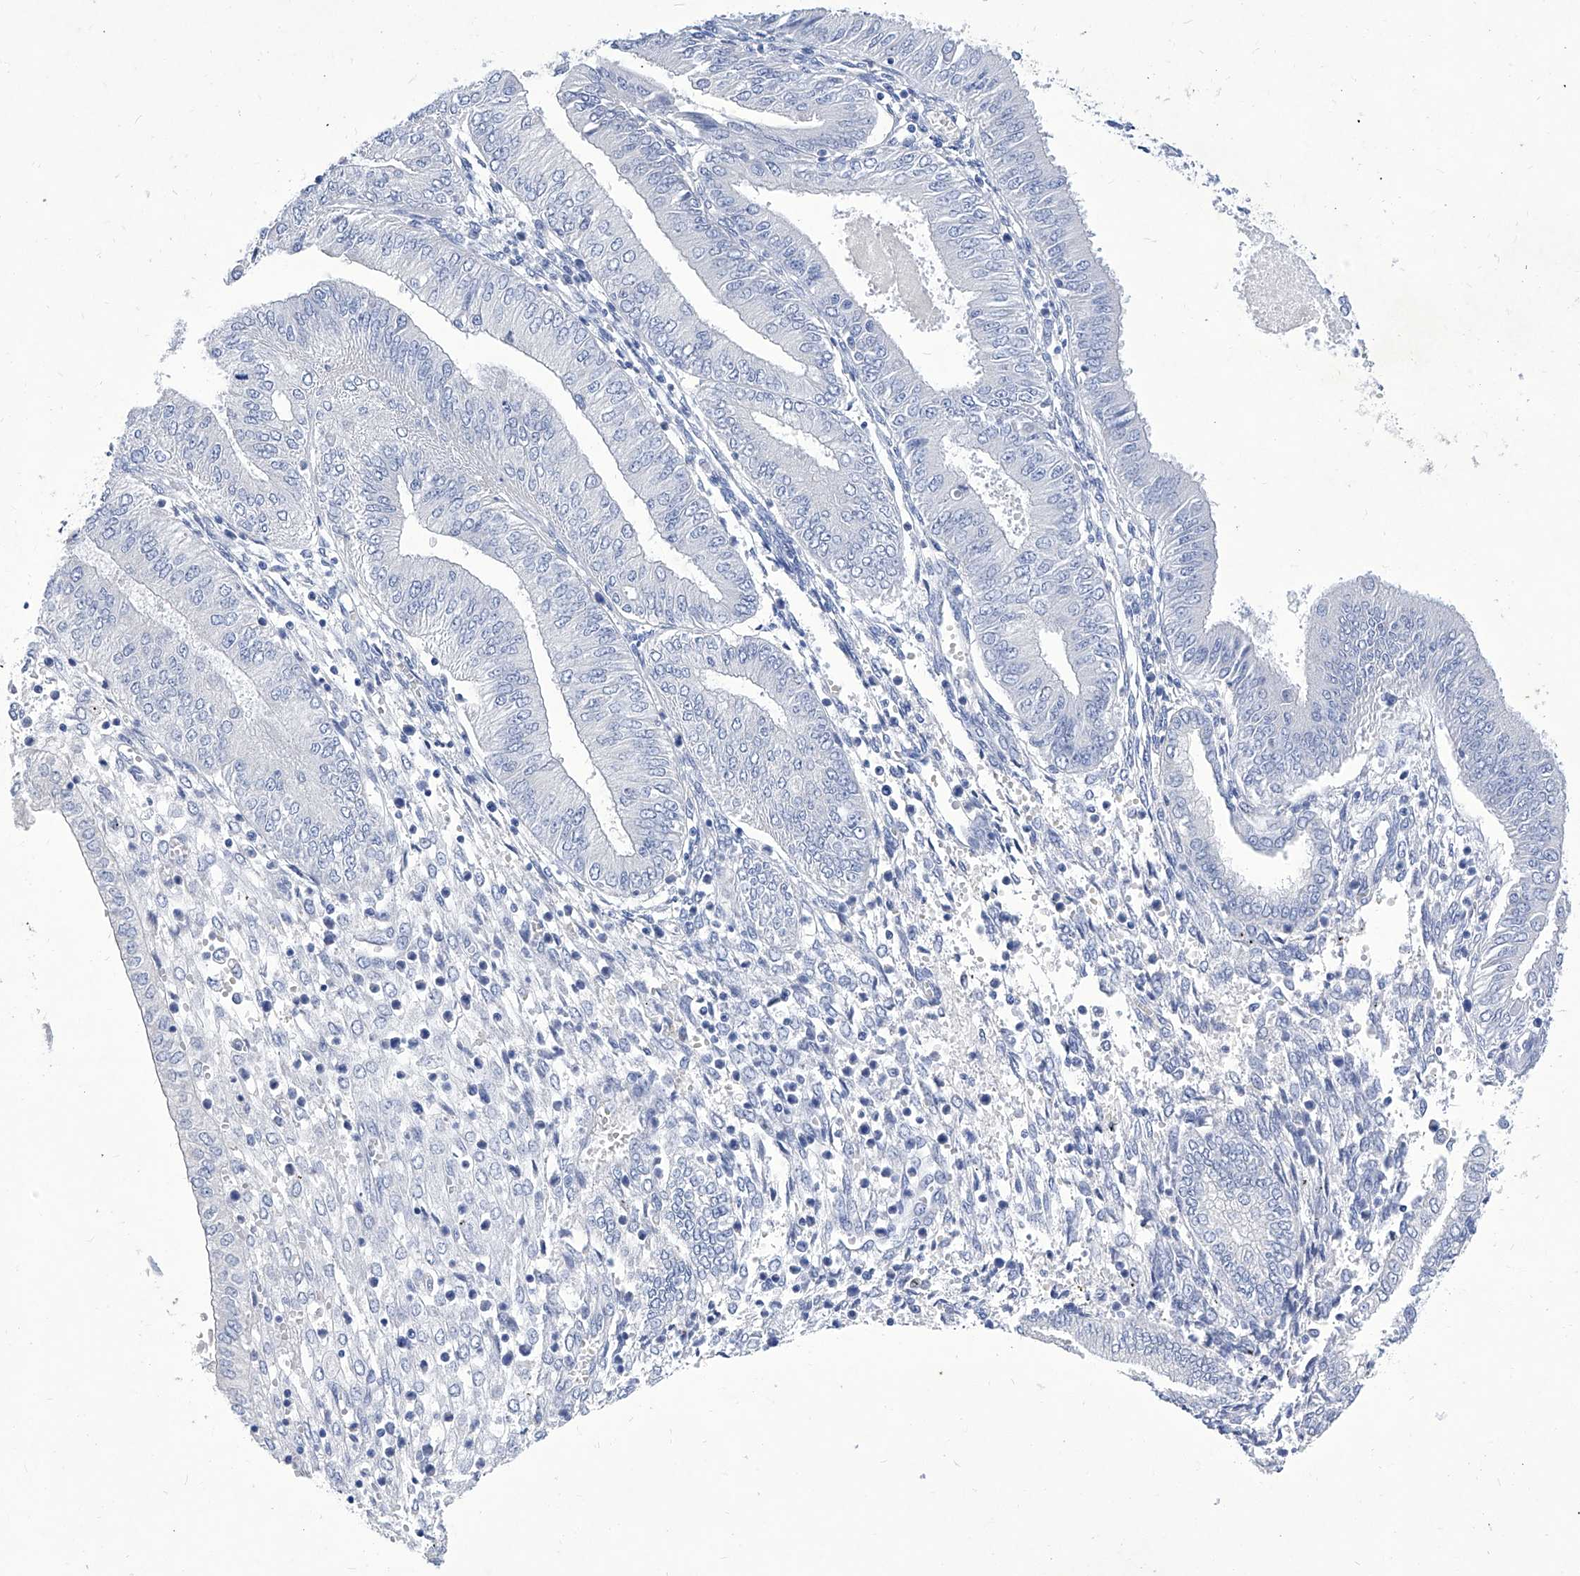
{"staining": {"intensity": "negative", "quantity": "none", "location": "none"}, "tissue": "endometrial cancer", "cell_type": "Tumor cells", "image_type": "cancer", "snomed": [{"axis": "morphology", "description": "Adenocarcinoma, NOS"}, {"axis": "topography", "description": "Endometrium"}], "caption": "DAB immunohistochemical staining of human endometrial cancer (adenocarcinoma) shows no significant staining in tumor cells.", "gene": "IFNL2", "patient": {"sex": "female", "age": 53}}